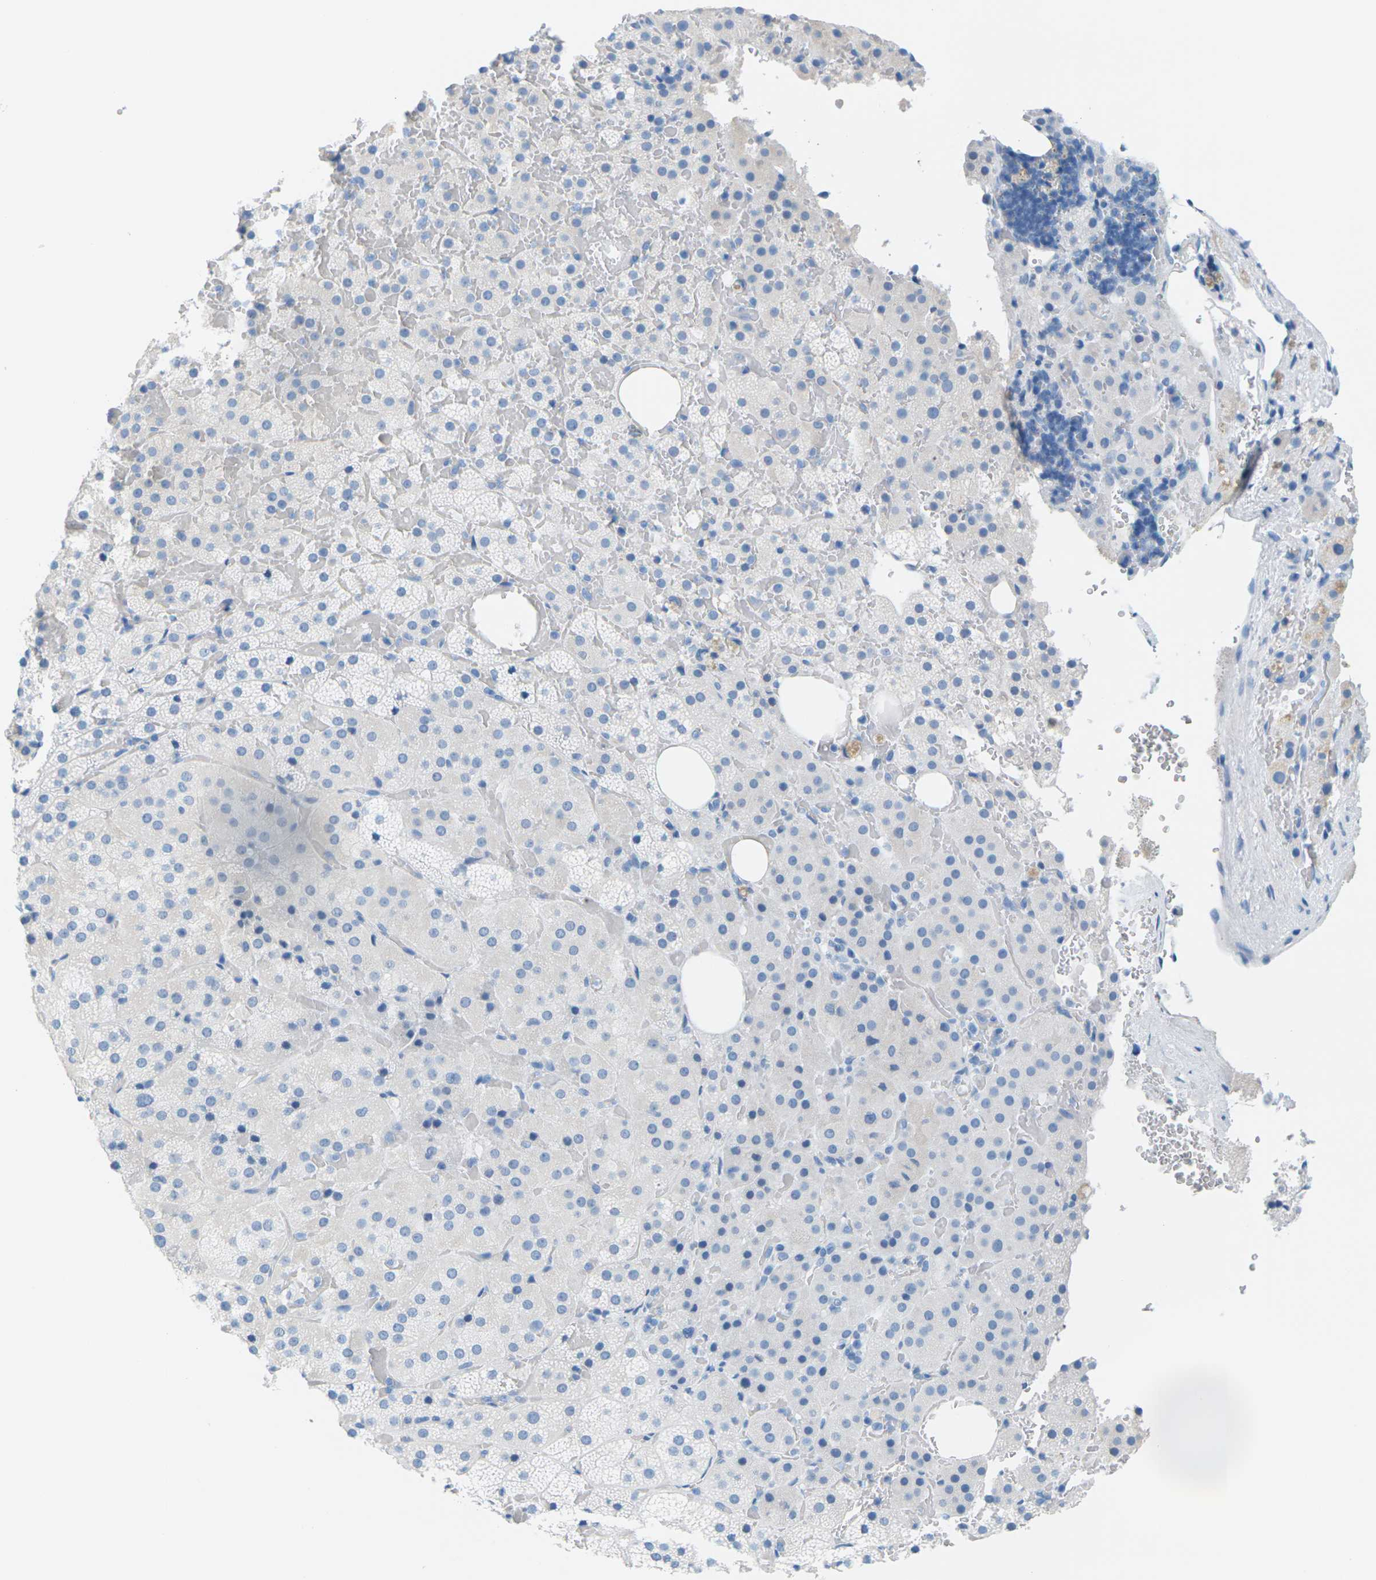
{"staining": {"intensity": "negative", "quantity": "none", "location": "none"}, "tissue": "adrenal gland", "cell_type": "Glandular cells", "image_type": "normal", "snomed": [{"axis": "morphology", "description": "Normal tissue, NOS"}, {"axis": "topography", "description": "Adrenal gland"}], "caption": "High magnification brightfield microscopy of unremarkable adrenal gland stained with DAB (brown) and counterstained with hematoxylin (blue): glandular cells show no significant positivity. (DAB IHC, high magnification).", "gene": "SLC12A1", "patient": {"sex": "female", "age": 59}}